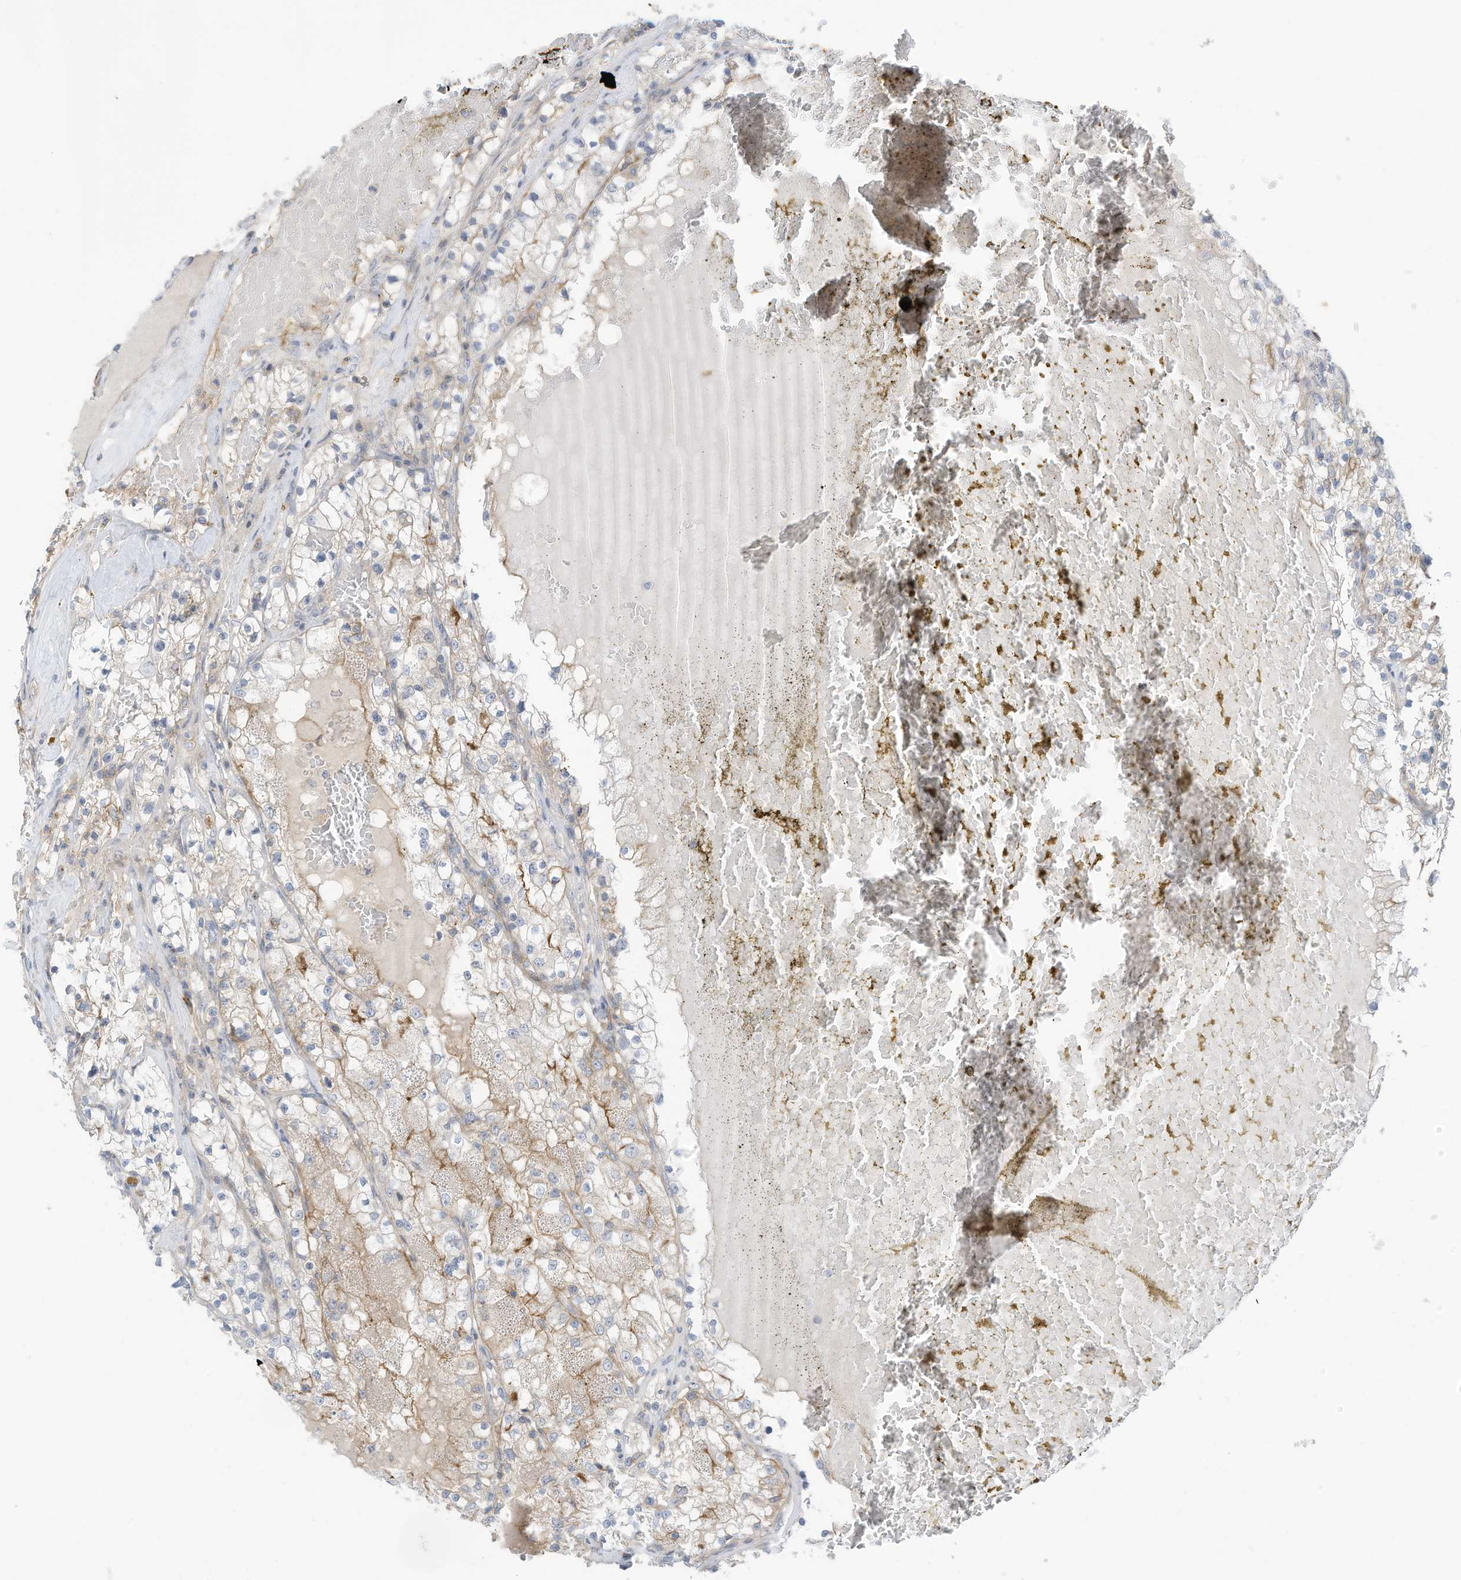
{"staining": {"intensity": "moderate", "quantity": "<25%", "location": "cytoplasmic/membranous"}, "tissue": "renal cancer", "cell_type": "Tumor cells", "image_type": "cancer", "snomed": [{"axis": "morphology", "description": "Normal tissue, NOS"}, {"axis": "morphology", "description": "Adenocarcinoma, NOS"}, {"axis": "topography", "description": "Kidney"}], "caption": "Immunohistochemistry histopathology image of human renal adenocarcinoma stained for a protein (brown), which exhibits low levels of moderate cytoplasmic/membranous positivity in about <25% of tumor cells.", "gene": "SLC1A5", "patient": {"sex": "male", "age": 68}}